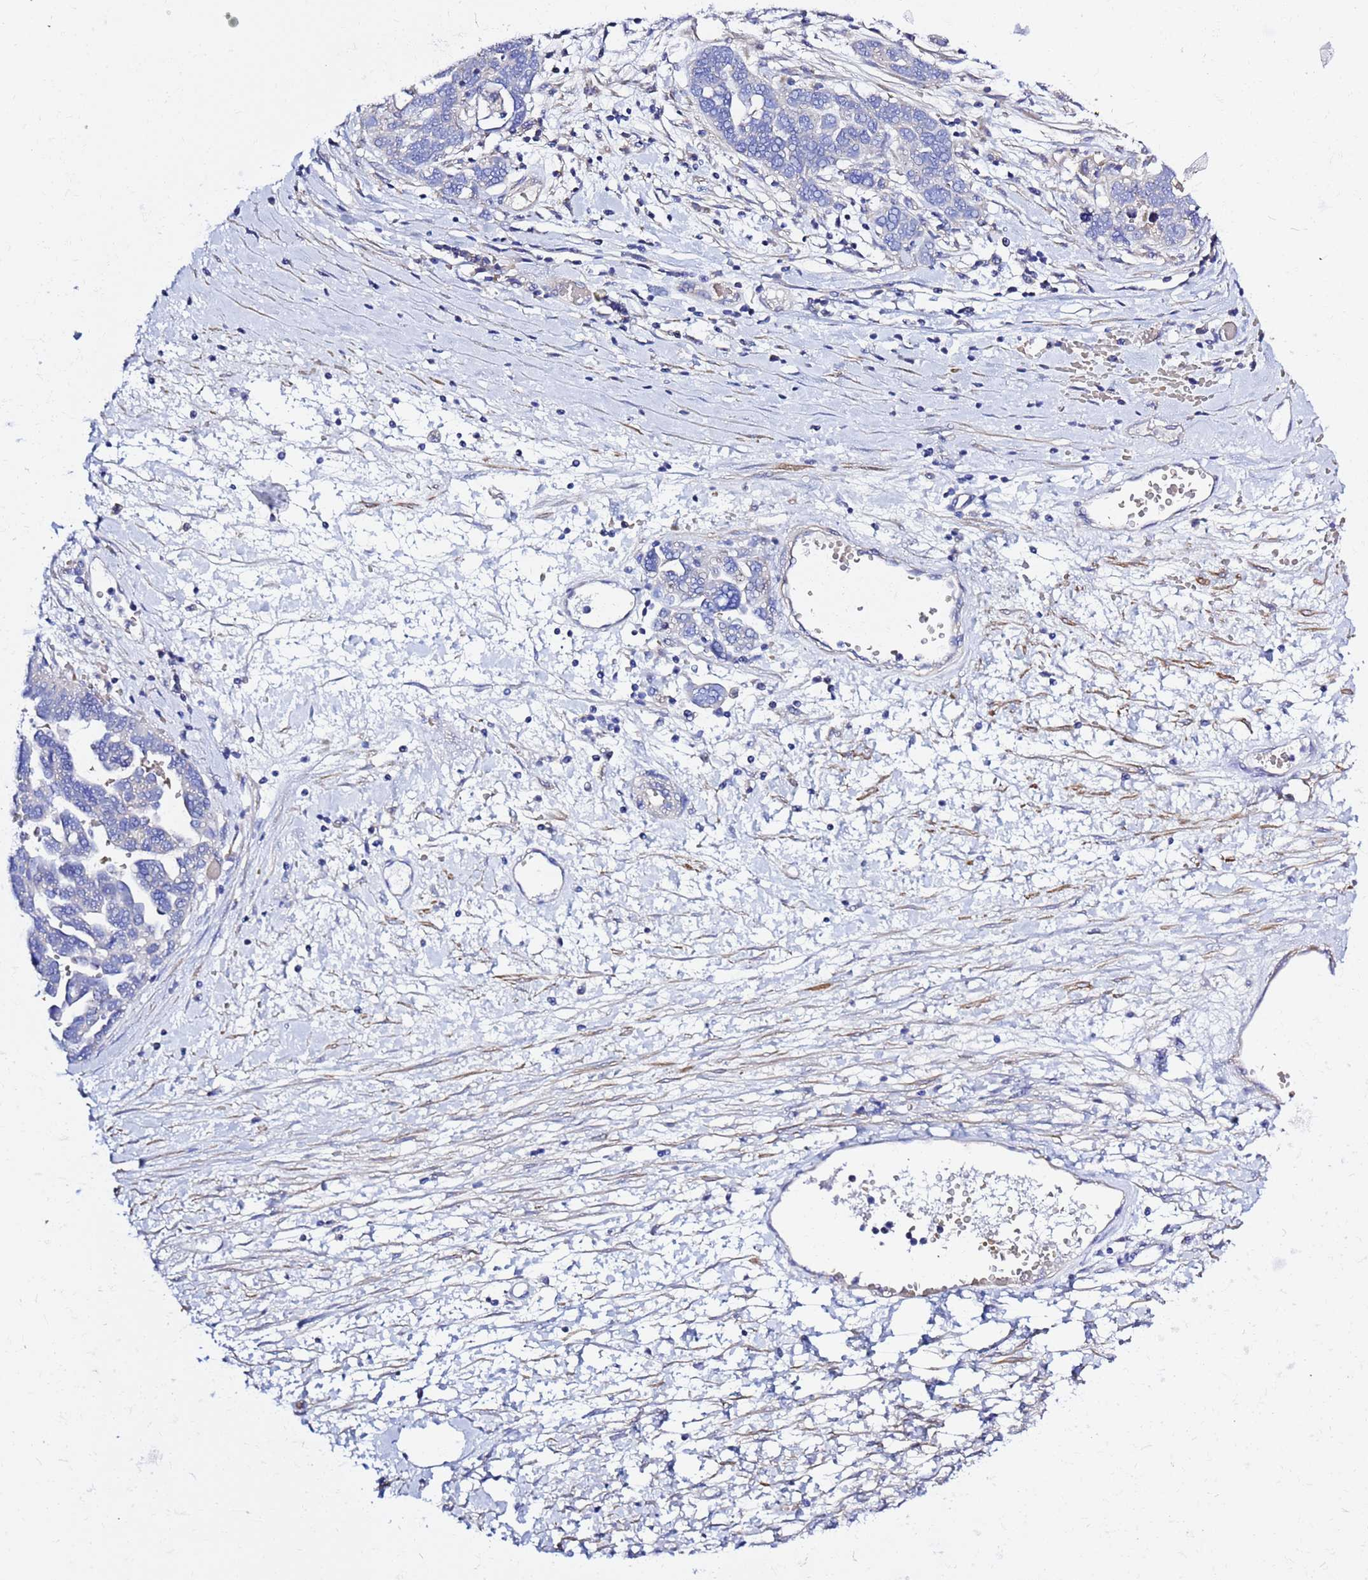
{"staining": {"intensity": "negative", "quantity": "none", "location": "none"}, "tissue": "ovarian cancer", "cell_type": "Tumor cells", "image_type": "cancer", "snomed": [{"axis": "morphology", "description": "Cystadenocarcinoma, serous, NOS"}, {"axis": "topography", "description": "Ovary"}], "caption": "This is an IHC photomicrograph of human serous cystadenocarcinoma (ovarian). There is no expression in tumor cells.", "gene": "USP18", "patient": {"sex": "female", "age": 54}}